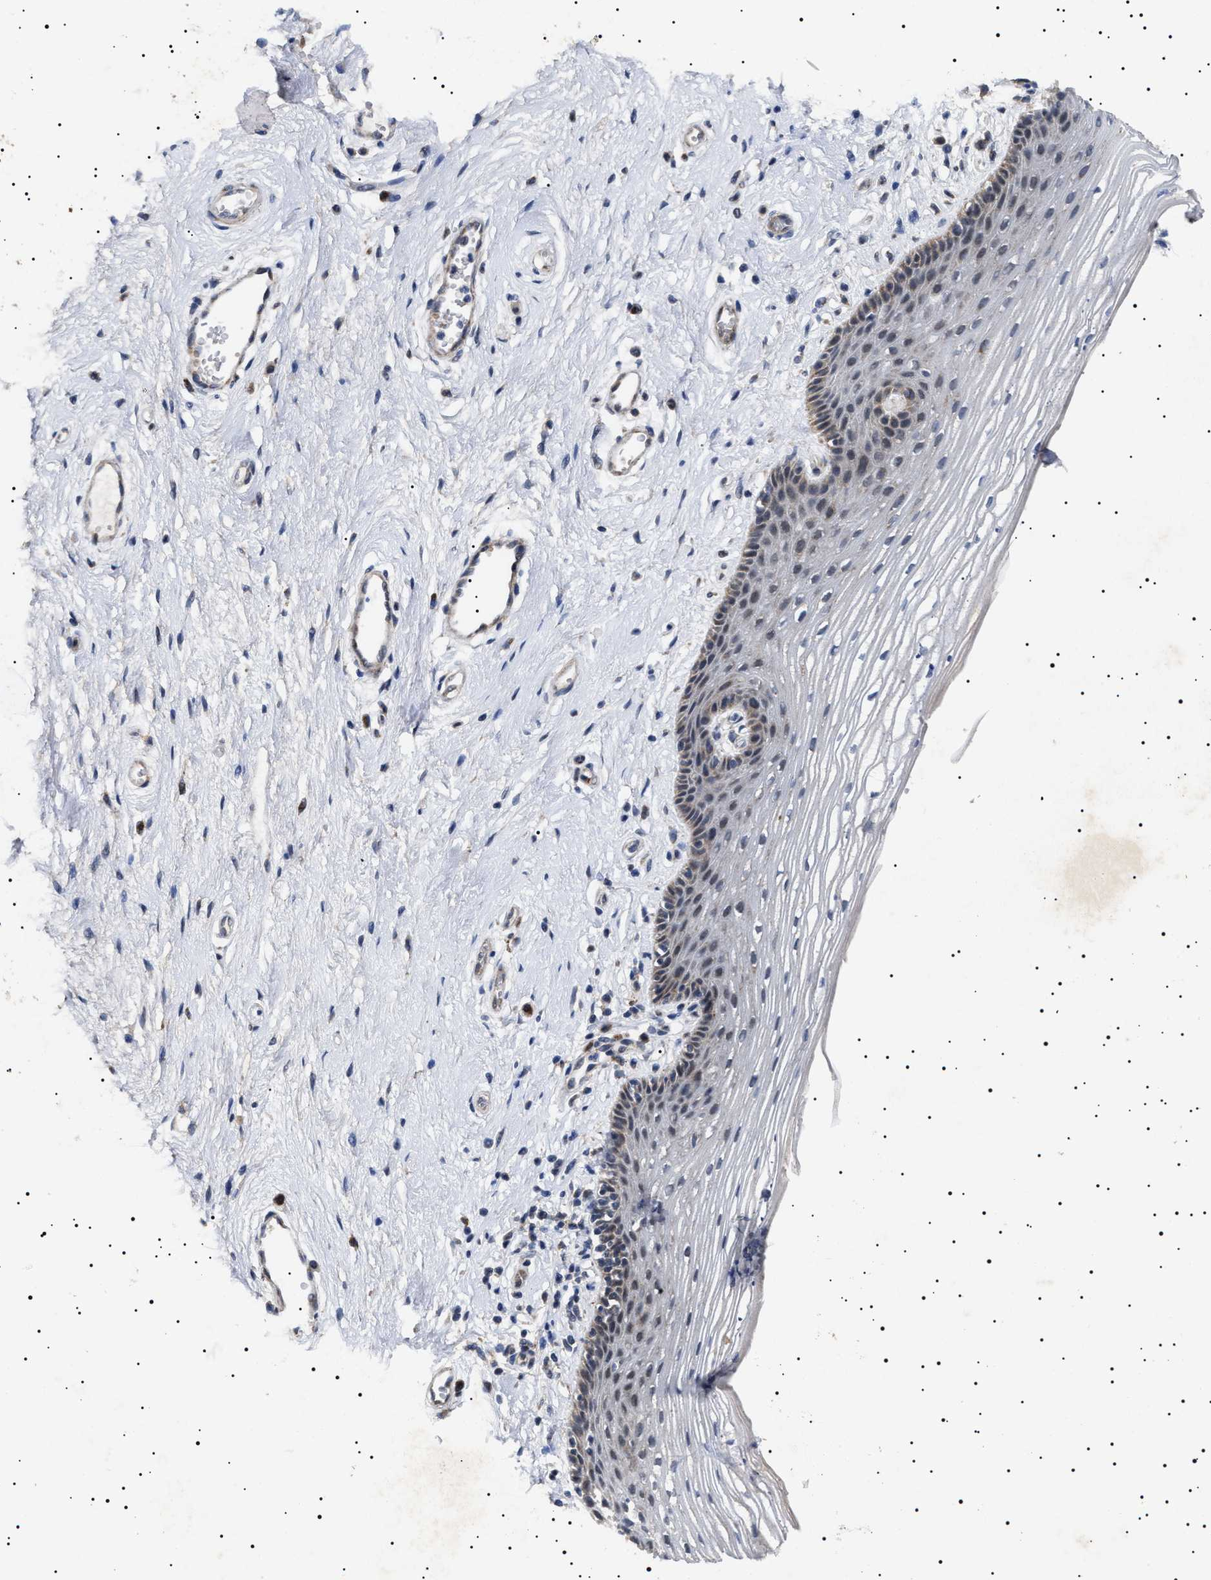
{"staining": {"intensity": "moderate", "quantity": "<25%", "location": "cytoplasmic/membranous"}, "tissue": "vagina", "cell_type": "Squamous epithelial cells", "image_type": "normal", "snomed": [{"axis": "morphology", "description": "Normal tissue, NOS"}, {"axis": "topography", "description": "Vagina"}], "caption": "Immunohistochemical staining of unremarkable human vagina reveals moderate cytoplasmic/membranous protein staining in about <25% of squamous epithelial cells. Immunohistochemistry (ihc) stains the protein of interest in brown and the nuclei are stained blue.", "gene": "RAB34", "patient": {"sex": "female", "age": 46}}